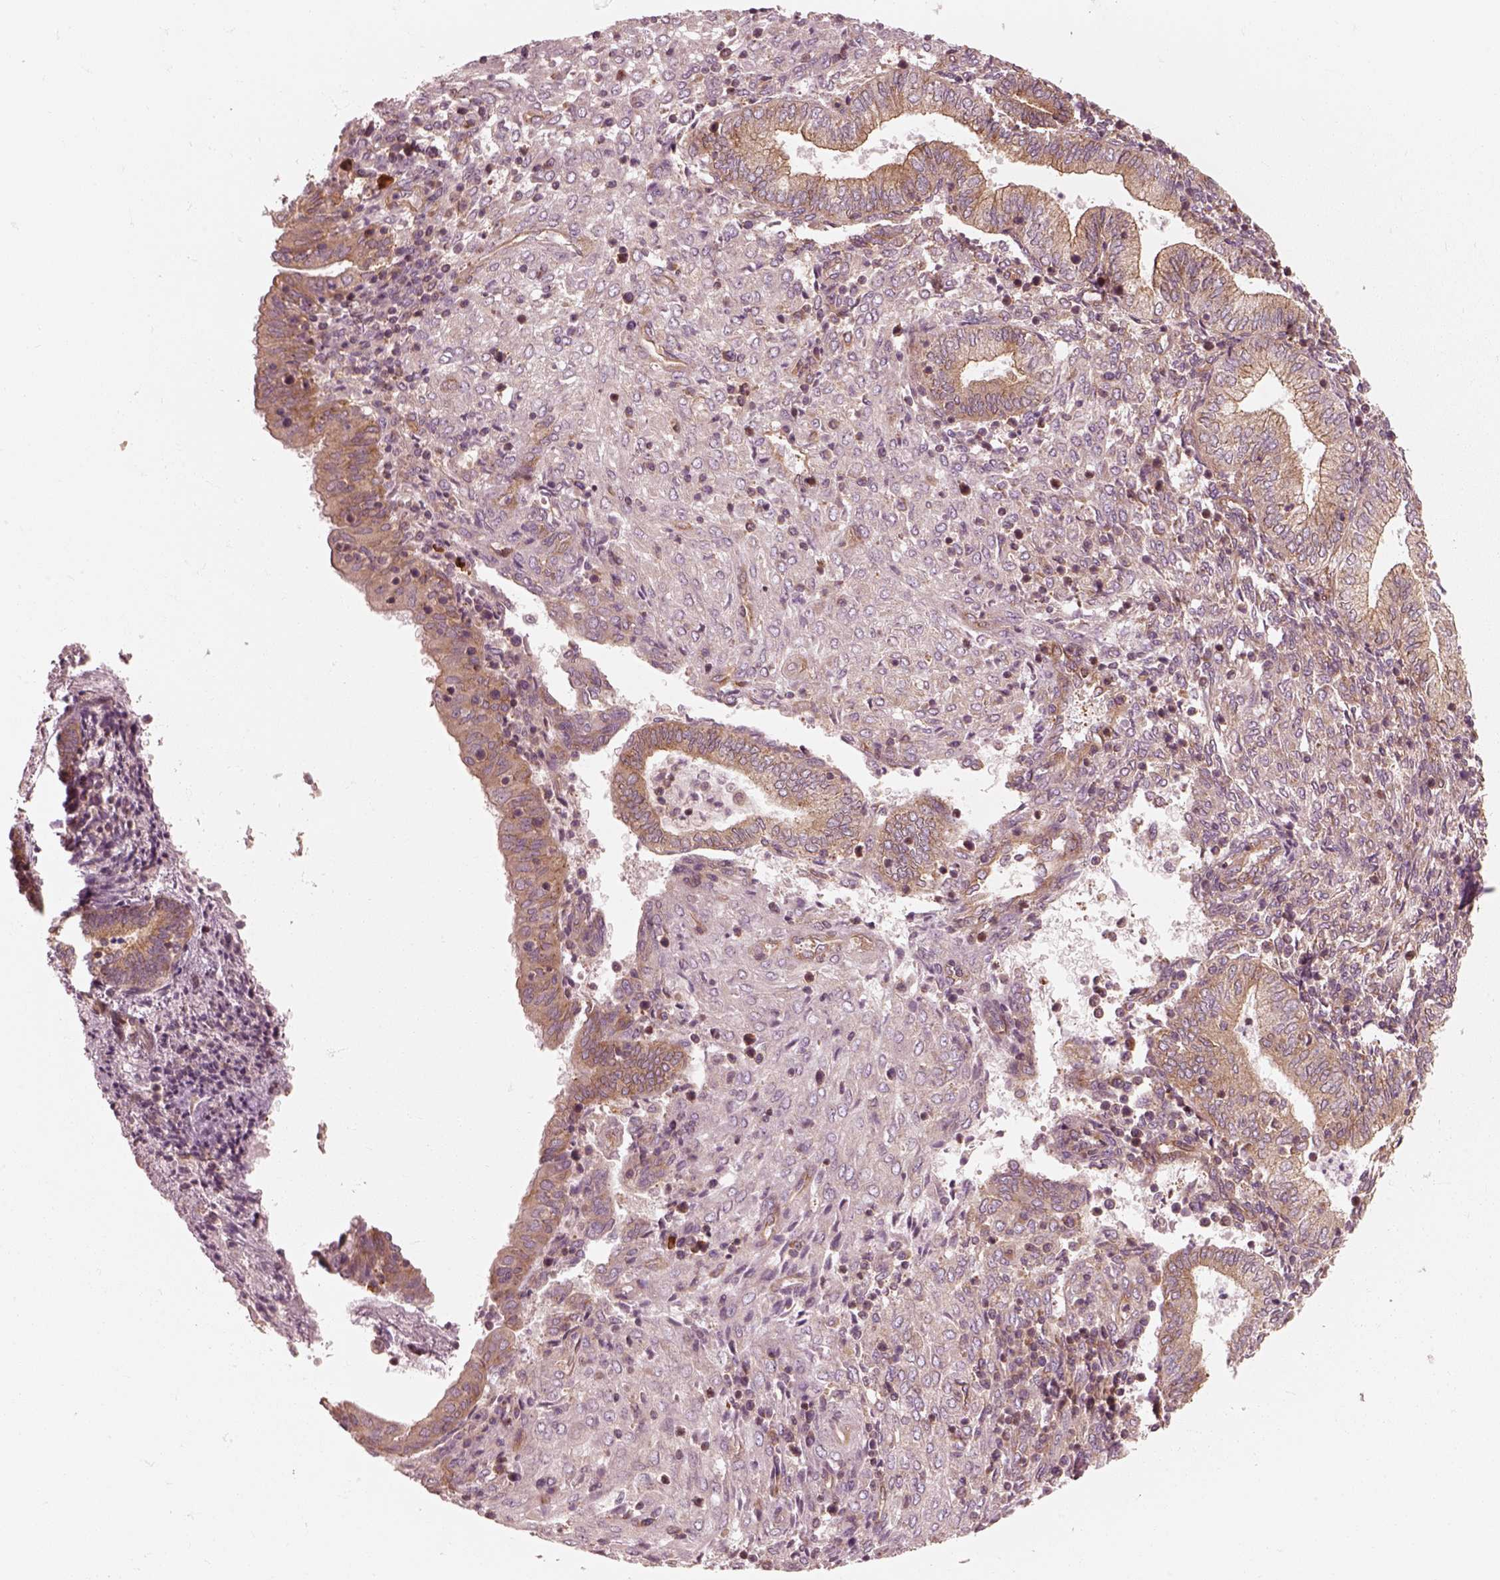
{"staining": {"intensity": "weak", "quantity": ">75%", "location": "cytoplasmic/membranous"}, "tissue": "endometrium", "cell_type": "Cells in endometrial stroma", "image_type": "normal", "snomed": [{"axis": "morphology", "description": "Normal tissue, NOS"}, {"axis": "topography", "description": "Endometrium"}], "caption": "Immunohistochemistry of unremarkable endometrium demonstrates low levels of weak cytoplasmic/membranous positivity in approximately >75% of cells in endometrial stroma. (Brightfield microscopy of DAB IHC at high magnification).", "gene": "CNOT2", "patient": {"sex": "female", "age": 42}}